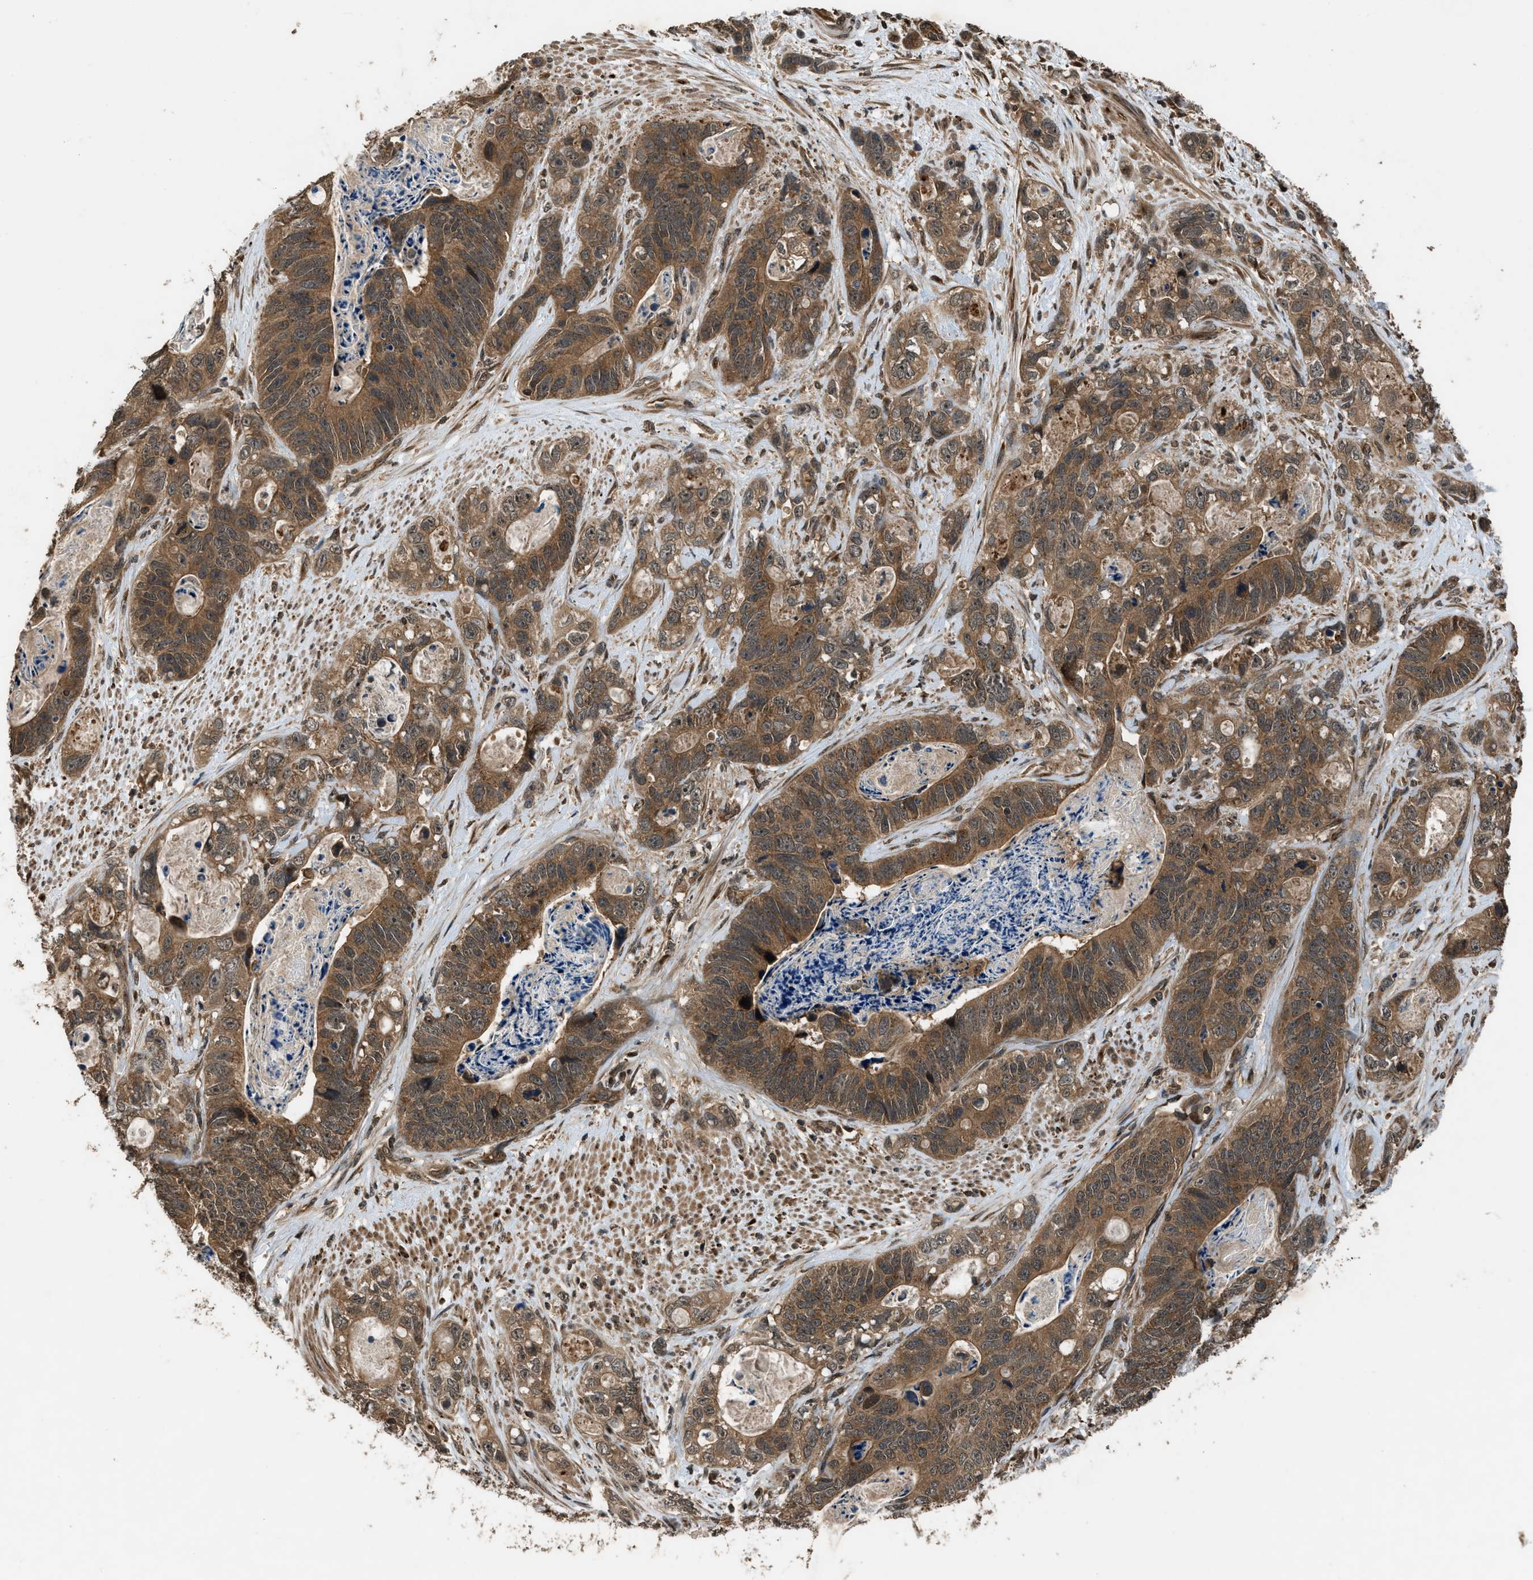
{"staining": {"intensity": "moderate", "quantity": ">75%", "location": "cytoplasmic/membranous"}, "tissue": "stomach cancer", "cell_type": "Tumor cells", "image_type": "cancer", "snomed": [{"axis": "morphology", "description": "Adenocarcinoma, NOS"}, {"axis": "topography", "description": "Stomach"}], "caption": "Immunohistochemical staining of adenocarcinoma (stomach) displays medium levels of moderate cytoplasmic/membranous protein positivity in about >75% of tumor cells.", "gene": "RPS6KB1", "patient": {"sex": "female", "age": 89}}